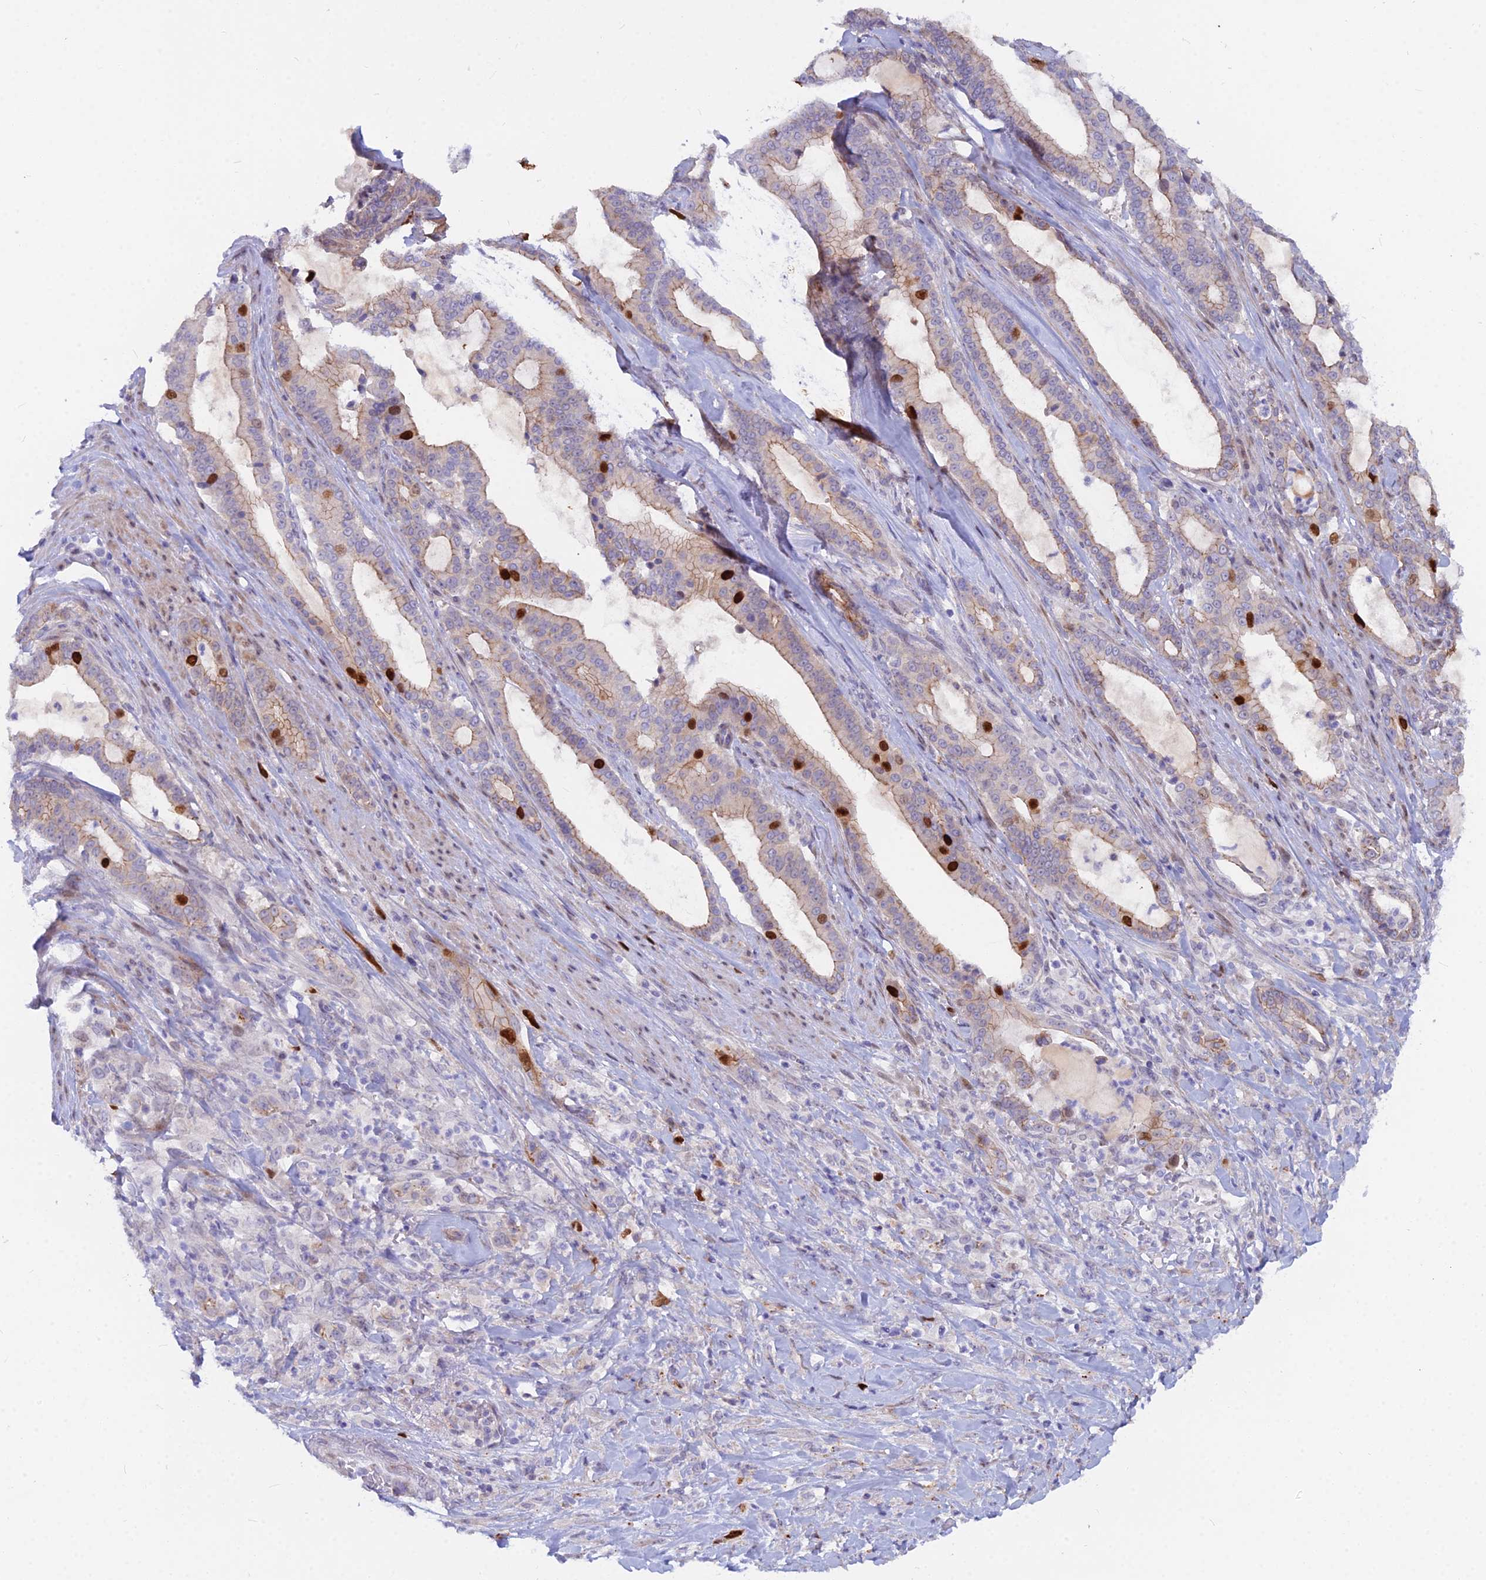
{"staining": {"intensity": "strong", "quantity": "<25%", "location": "cytoplasmic/membranous,nuclear"}, "tissue": "pancreatic cancer", "cell_type": "Tumor cells", "image_type": "cancer", "snomed": [{"axis": "morphology", "description": "Adenocarcinoma, NOS"}, {"axis": "topography", "description": "Pancreas"}], "caption": "There is medium levels of strong cytoplasmic/membranous and nuclear expression in tumor cells of adenocarcinoma (pancreatic), as demonstrated by immunohistochemical staining (brown color).", "gene": "NUSAP1", "patient": {"sex": "male", "age": 63}}